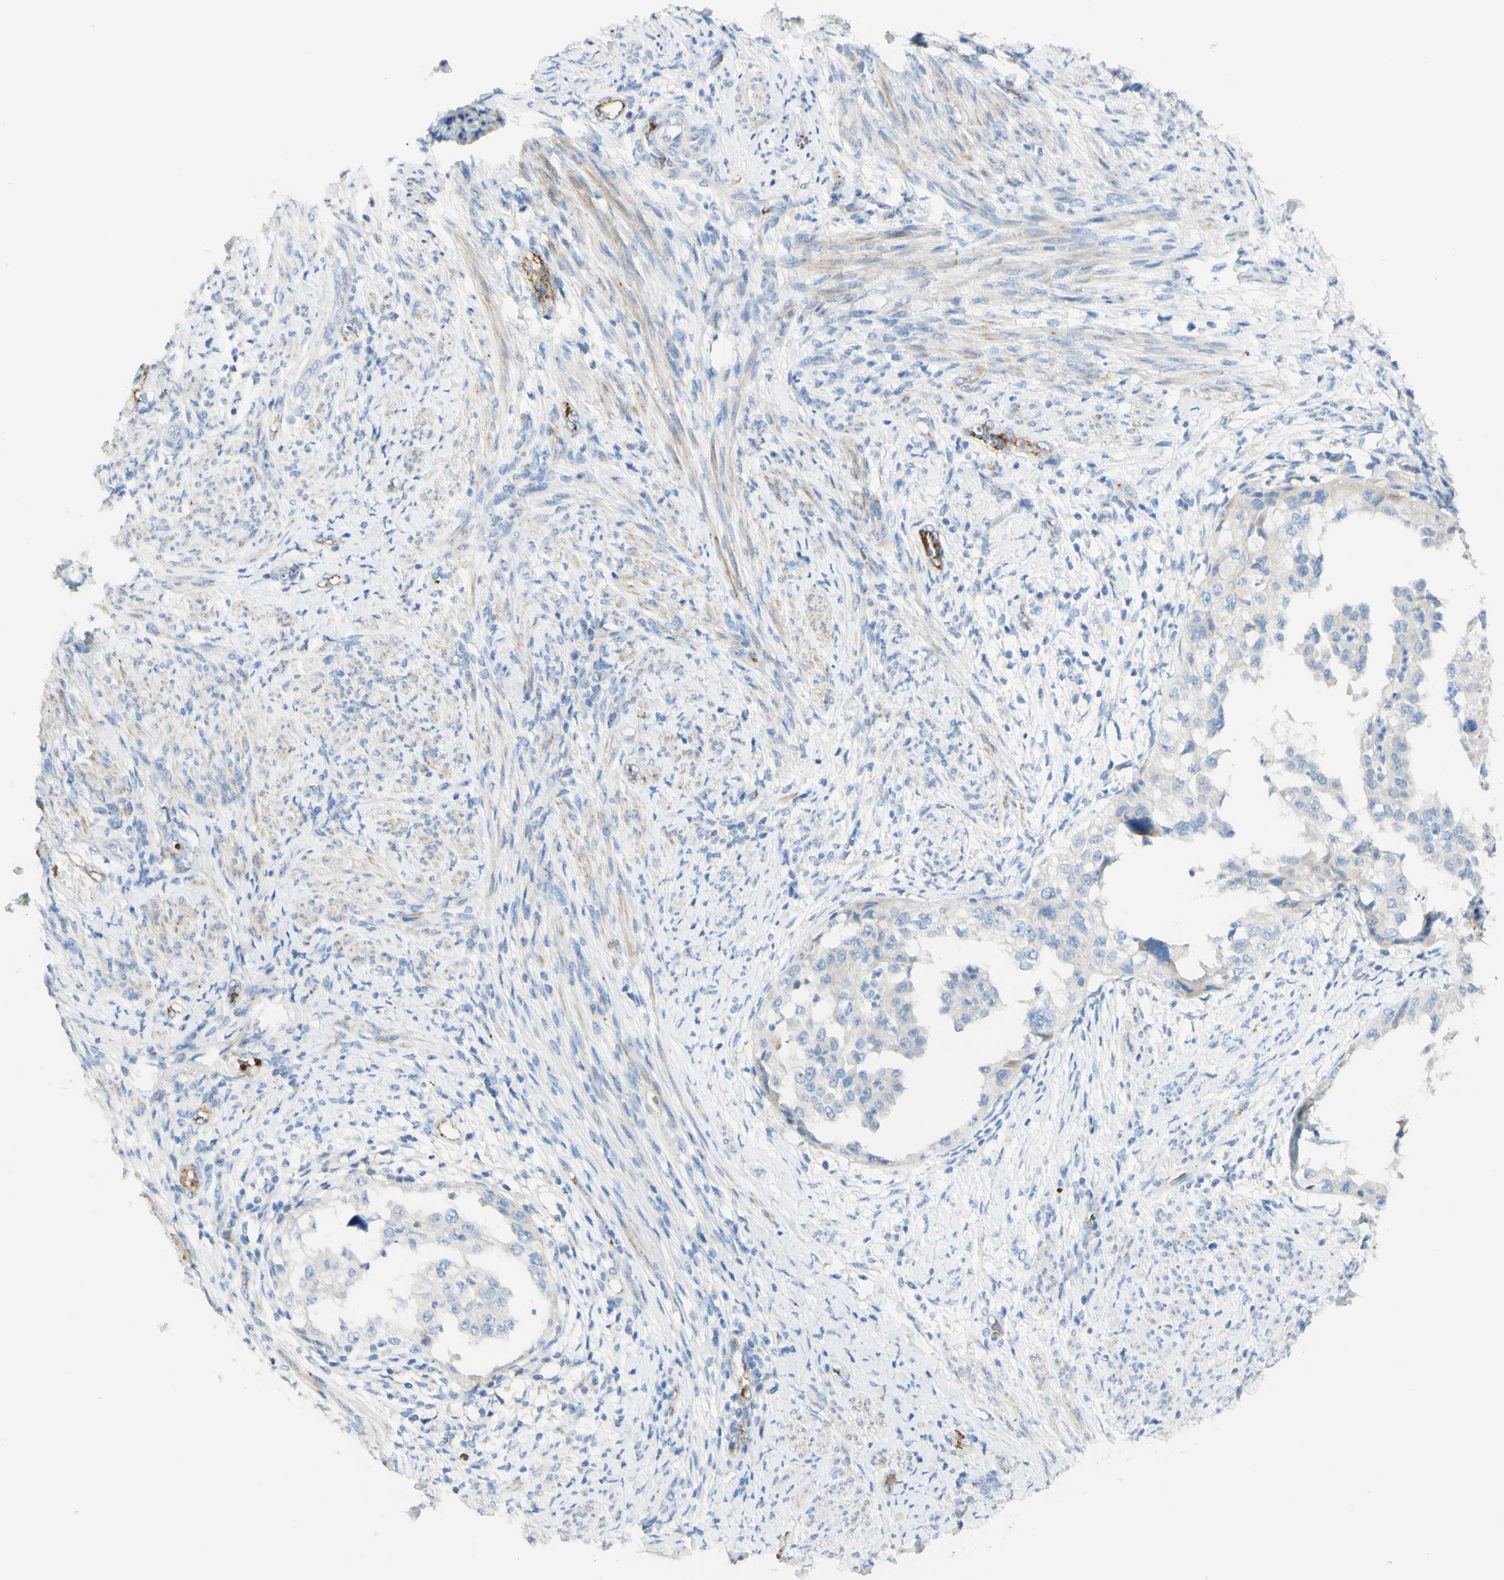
{"staining": {"intensity": "negative", "quantity": "none", "location": "none"}, "tissue": "endometrial cancer", "cell_type": "Tumor cells", "image_type": "cancer", "snomed": [{"axis": "morphology", "description": "Adenocarcinoma, NOS"}, {"axis": "topography", "description": "Endometrium"}], "caption": "Tumor cells are negative for protein expression in human adenocarcinoma (endometrial).", "gene": "GAN", "patient": {"sex": "female", "age": 85}}